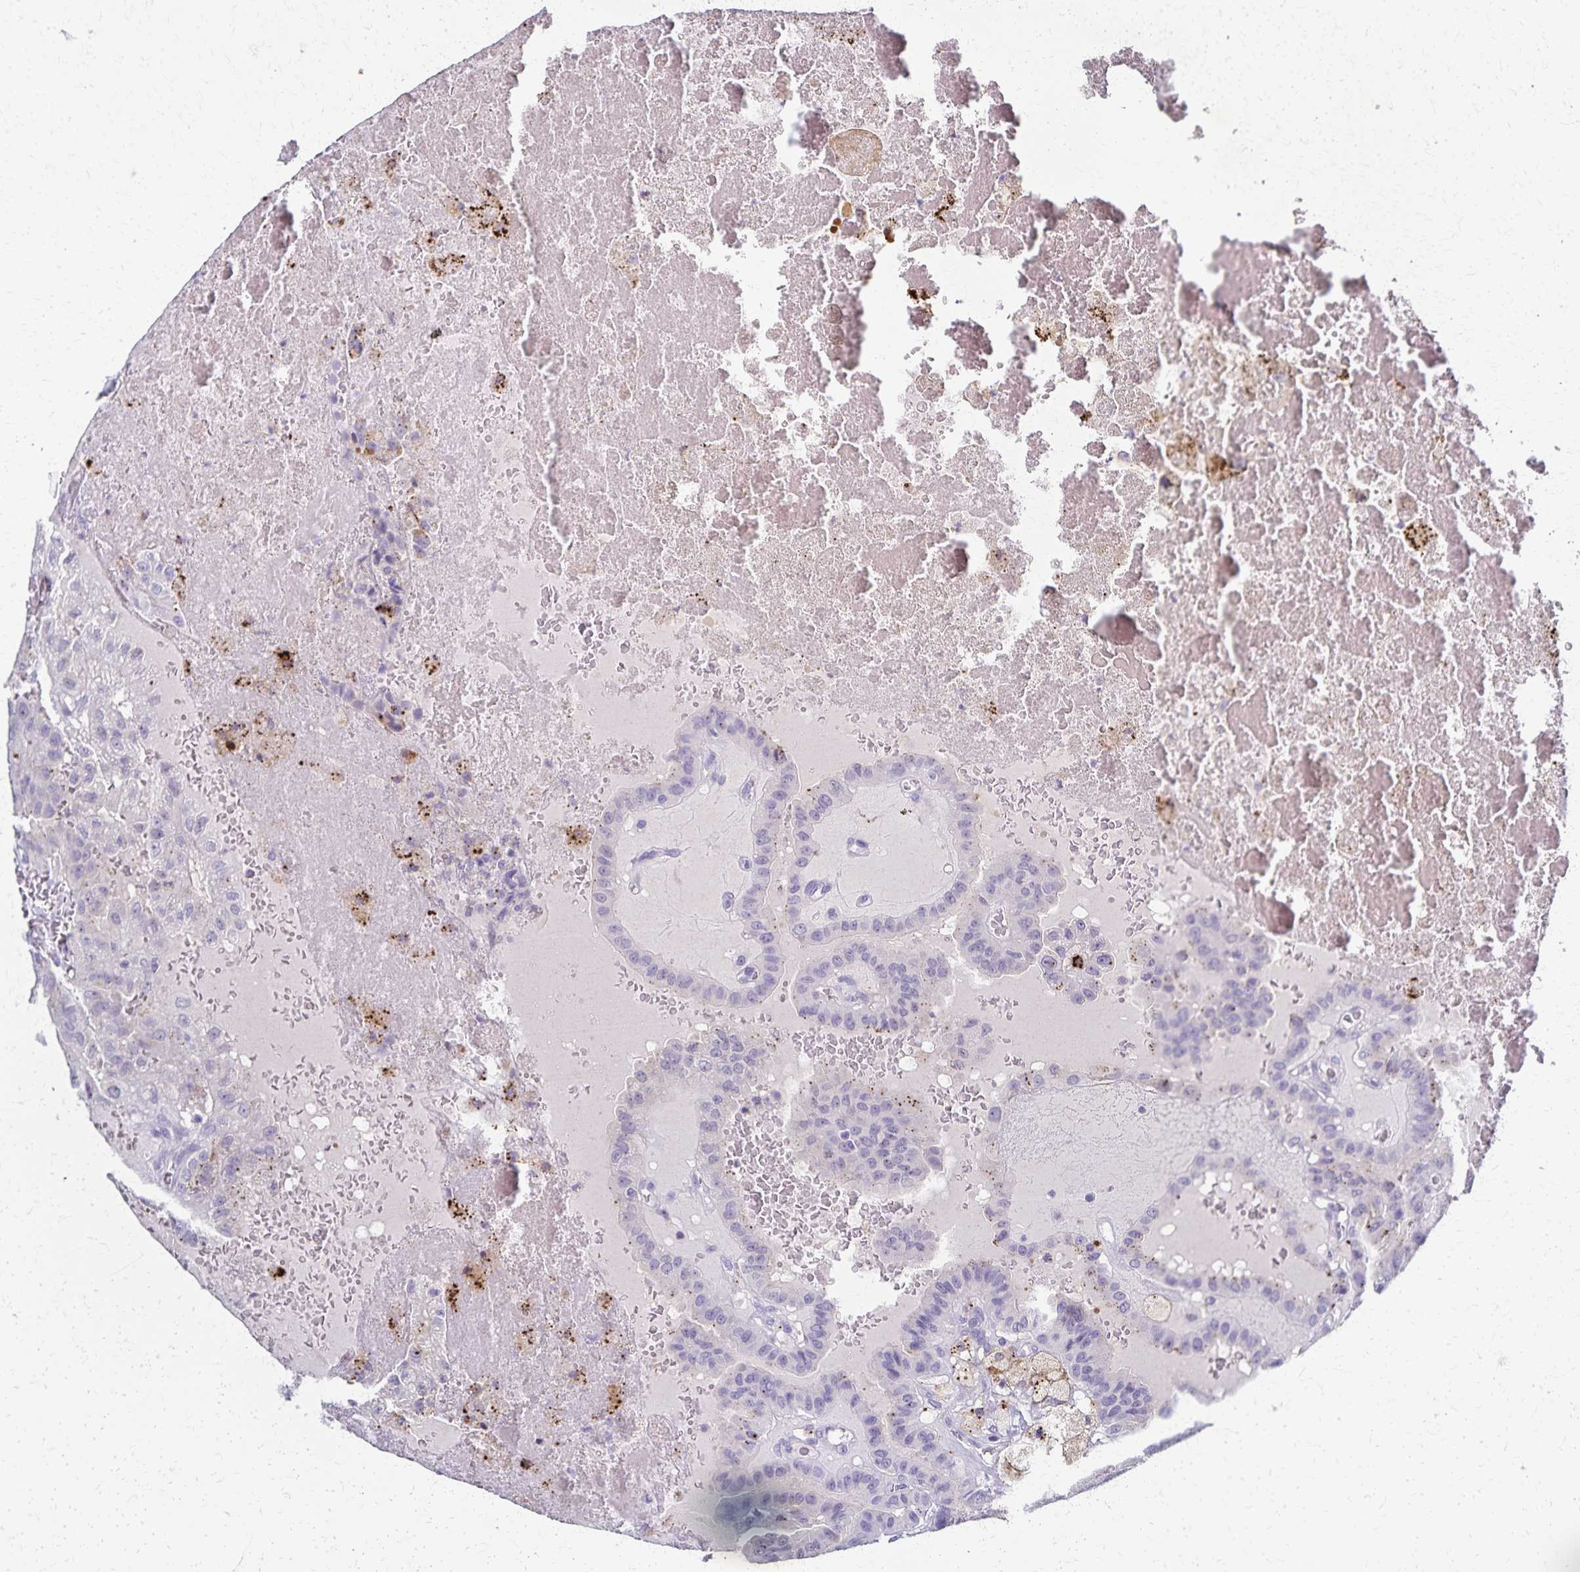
{"staining": {"intensity": "strong", "quantity": "<25%", "location": "cytoplasmic/membranous"}, "tissue": "thyroid cancer", "cell_type": "Tumor cells", "image_type": "cancer", "snomed": [{"axis": "morphology", "description": "Papillary adenocarcinoma, NOS"}, {"axis": "topography", "description": "Thyroid gland"}], "caption": "Approximately <25% of tumor cells in human thyroid papillary adenocarcinoma display strong cytoplasmic/membranous protein staining as visualized by brown immunohistochemical staining.", "gene": "TMEM60", "patient": {"sex": "male", "age": 87}}